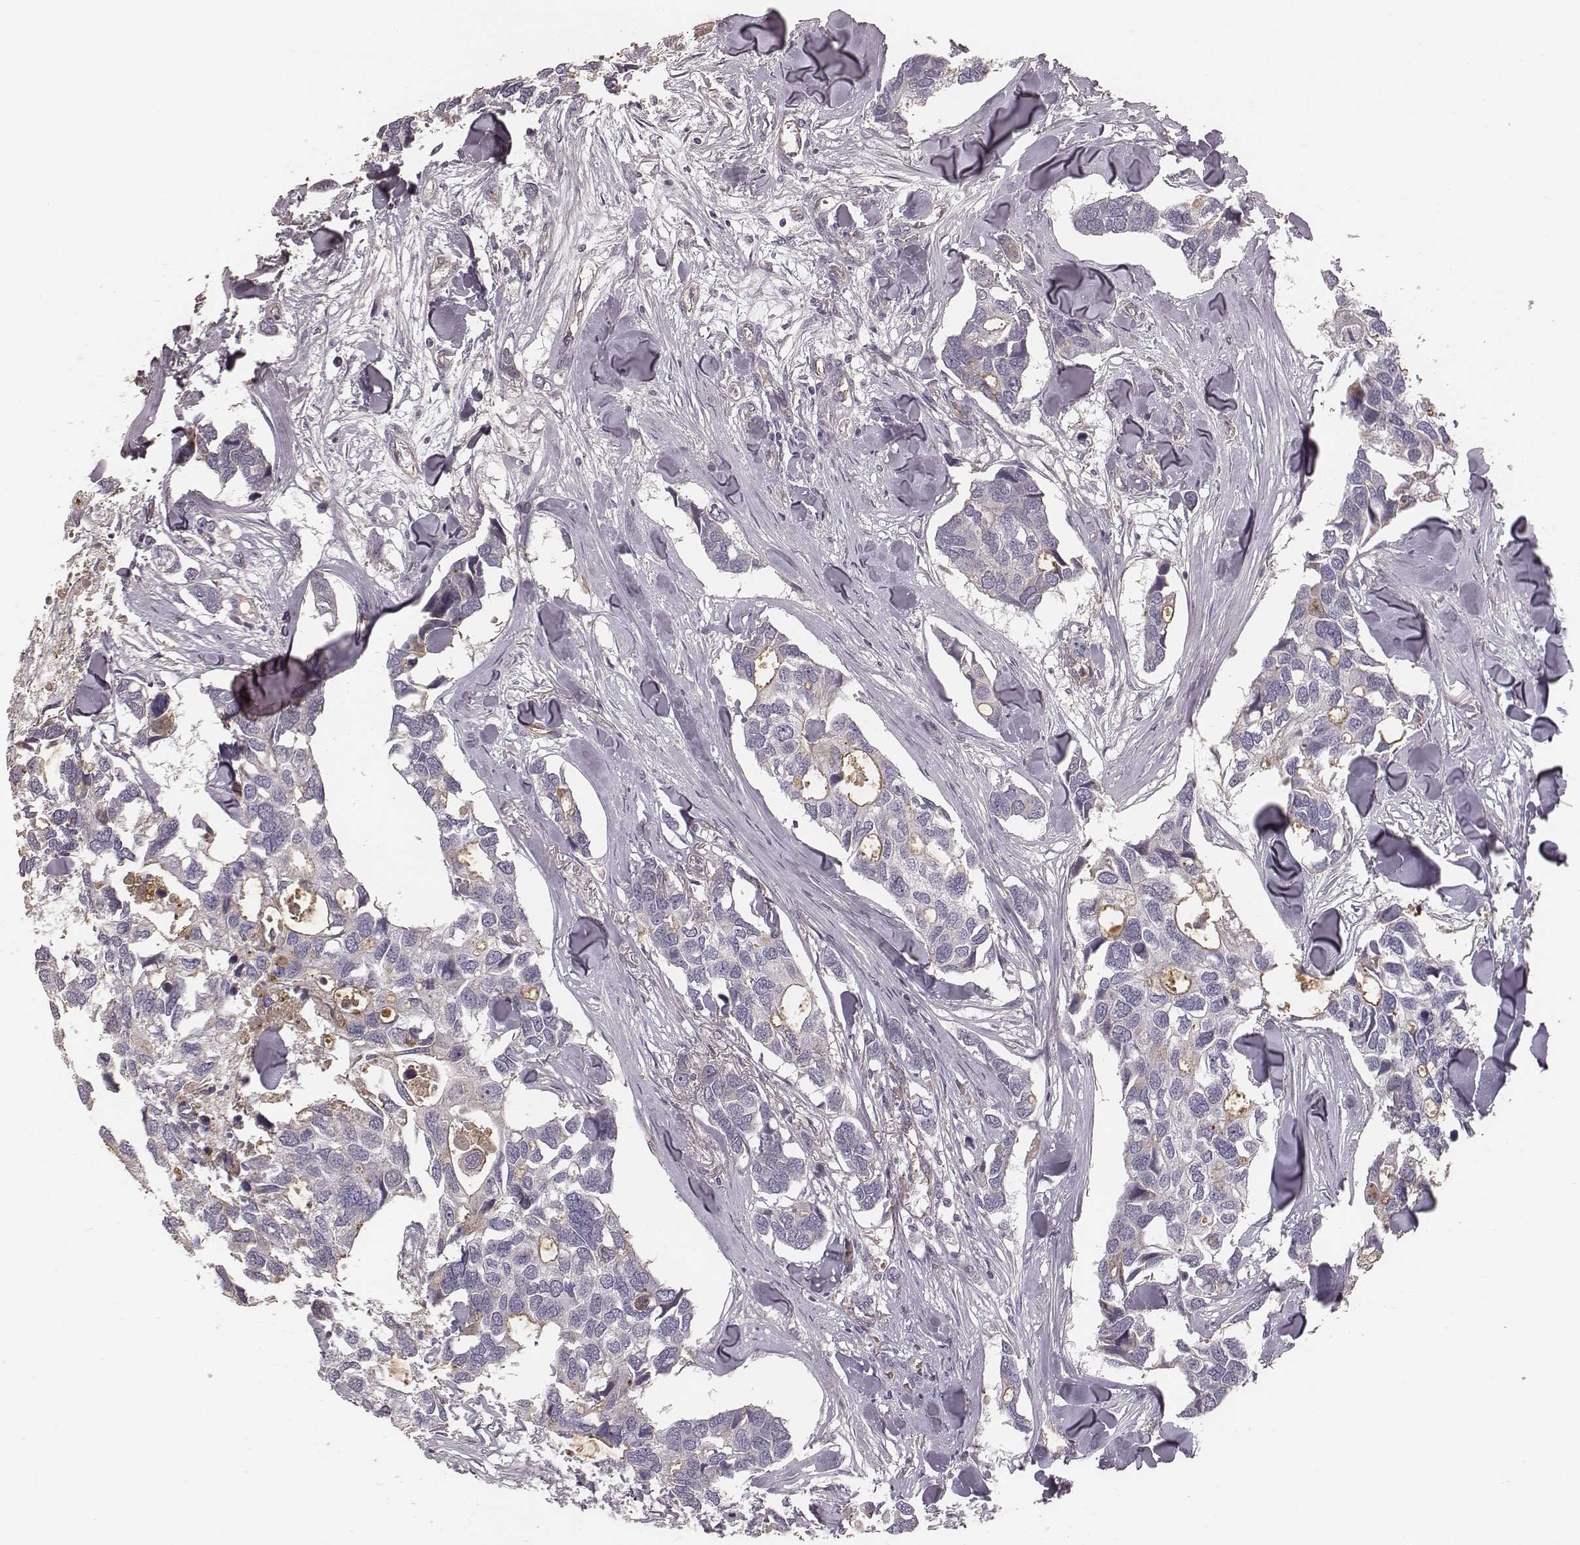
{"staining": {"intensity": "moderate", "quantity": "<25%", "location": "cytoplasmic/membranous"}, "tissue": "breast cancer", "cell_type": "Tumor cells", "image_type": "cancer", "snomed": [{"axis": "morphology", "description": "Duct carcinoma"}, {"axis": "topography", "description": "Breast"}], "caption": "Immunohistochemical staining of breast cancer exhibits low levels of moderate cytoplasmic/membranous protein positivity in approximately <25% of tumor cells. The staining is performed using DAB brown chromogen to label protein expression. The nuclei are counter-stained blue using hematoxylin.", "gene": "OTOGL", "patient": {"sex": "female", "age": 83}}